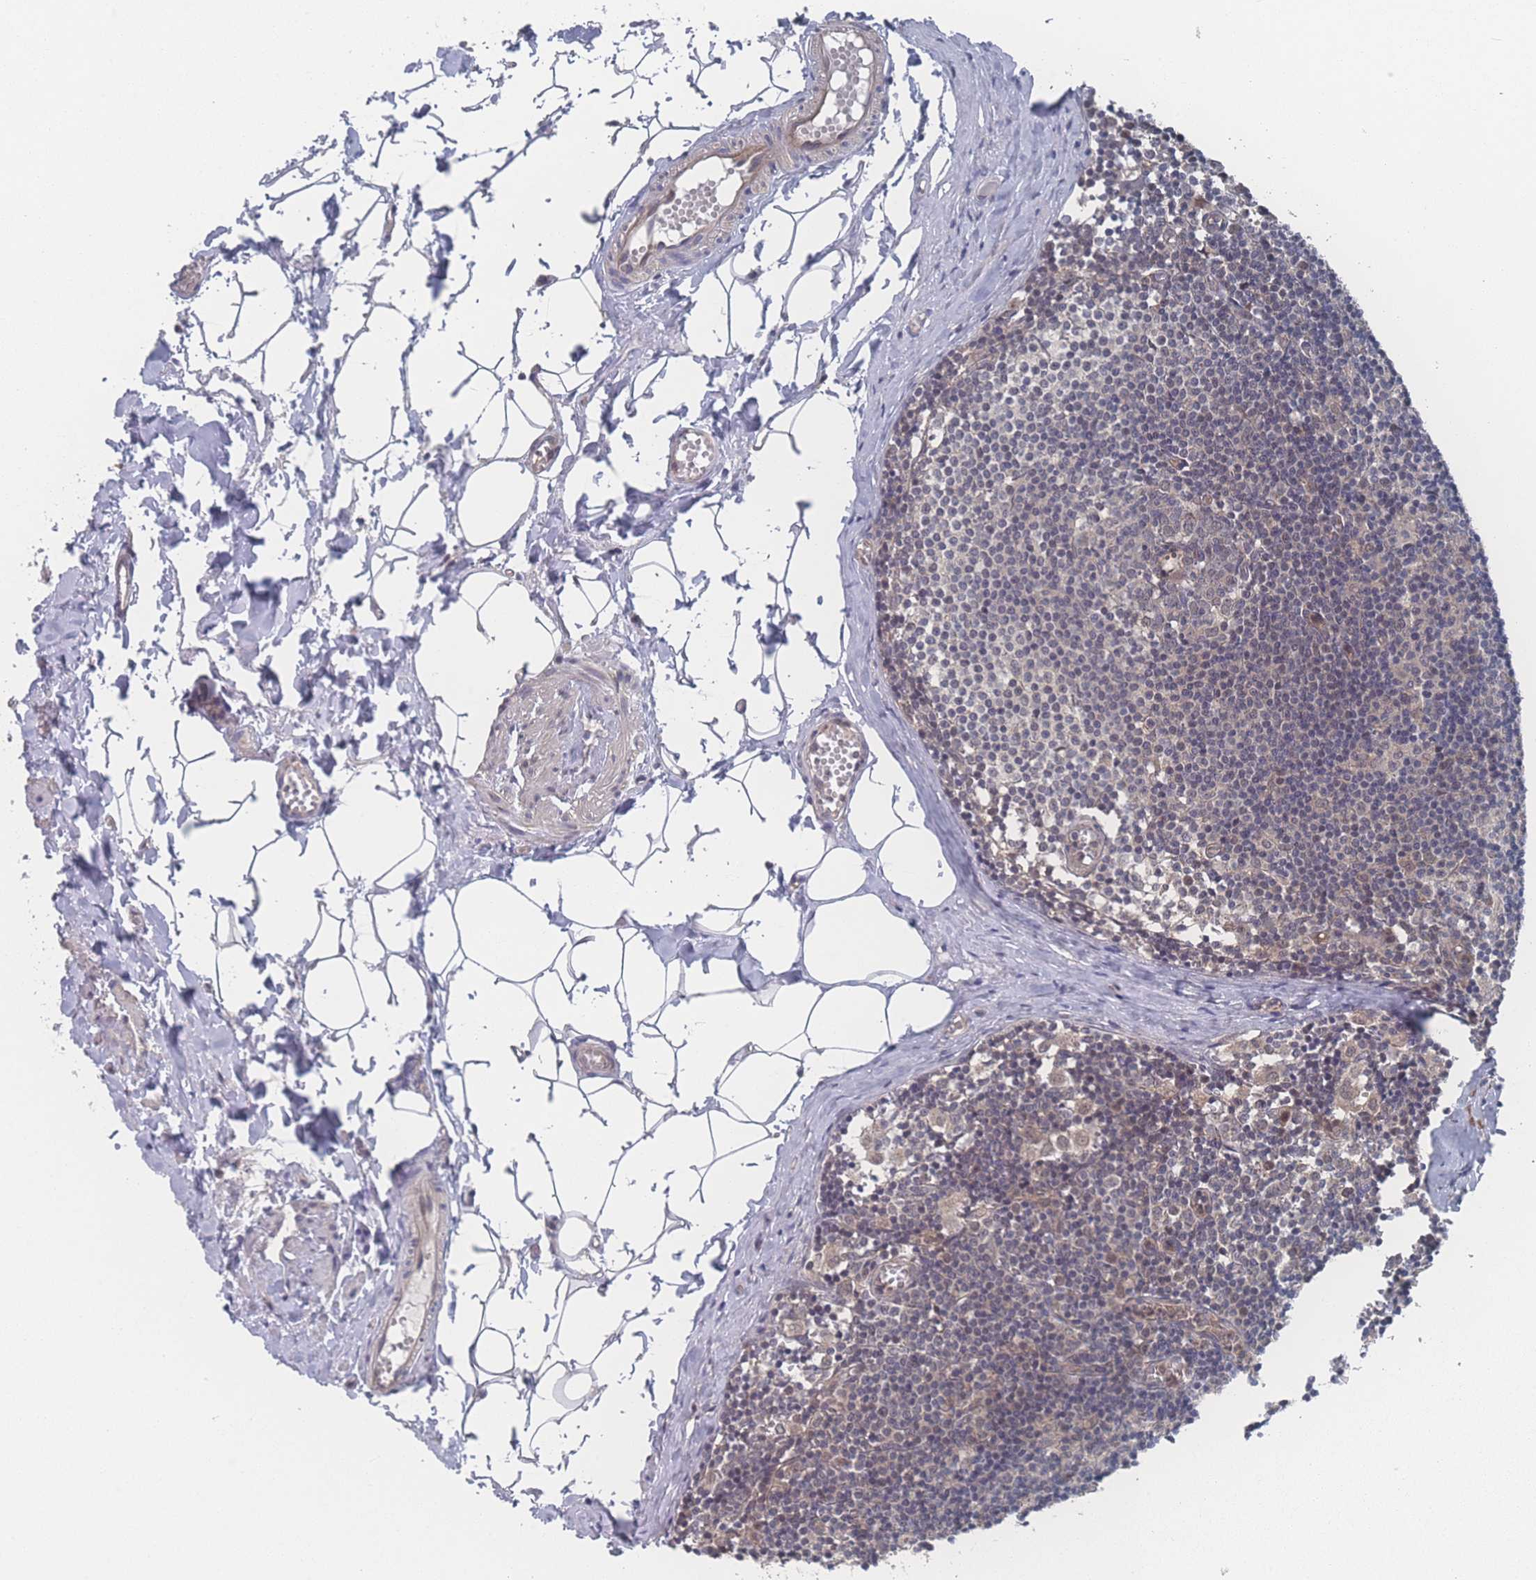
{"staining": {"intensity": "weak", "quantity": "<25%", "location": "nuclear"}, "tissue": "lymph node", "cell_type": "Germinal center cells", "image_type": "normal", "snomed": [{"axis": "morphology", "description": "Normal tissue, NOS"}, {"axis": "topography", "description": "Lymph node"}], "caption": "Micrograph shows no protein staining in germinal center cells of unremarkable lymph node. (DAB immunohistochemistry visualized using brightfield microscopy, high magnification).", "gene": "NBEAL1", "patient": {"sex": "female", "age": 42}}